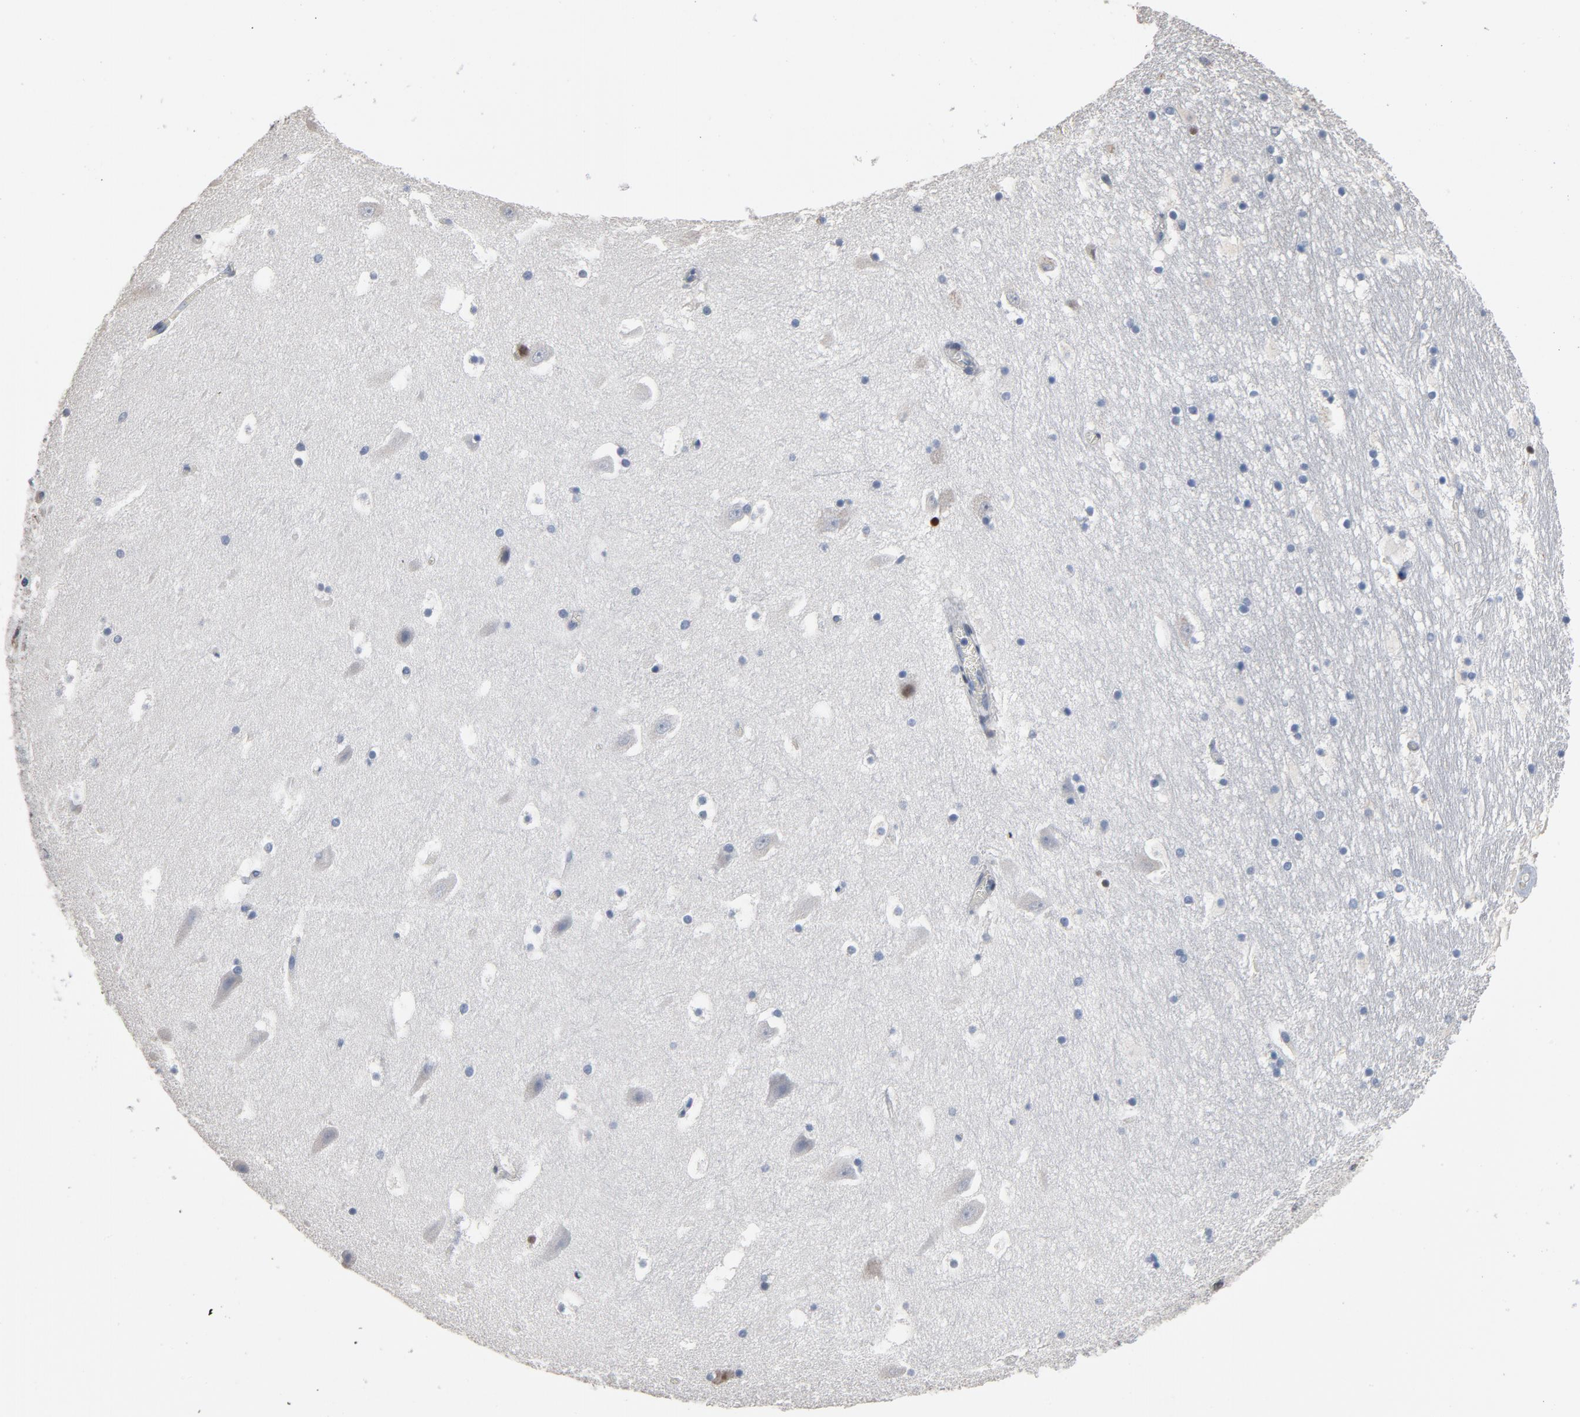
{"staining": {"intensity": "moderate", "quantity": "<25%", "location": "nuclear"}, "tissue": "hippocampus", "cell_type": "Glial cells", "image_type": "normal", "snomed": [{"axis": "morphology", "description": "Normal tissue, NOS"}, {"axis": "topography", "description": "Hippocampus"}], "caption": "The image shows immunohistochemical staining of normal hippocampus. There is moderate nuclear staining is seen in about <25% of glial cells.", "gene": "SOX6", "patient": {"sex": "male", "age": 45}}